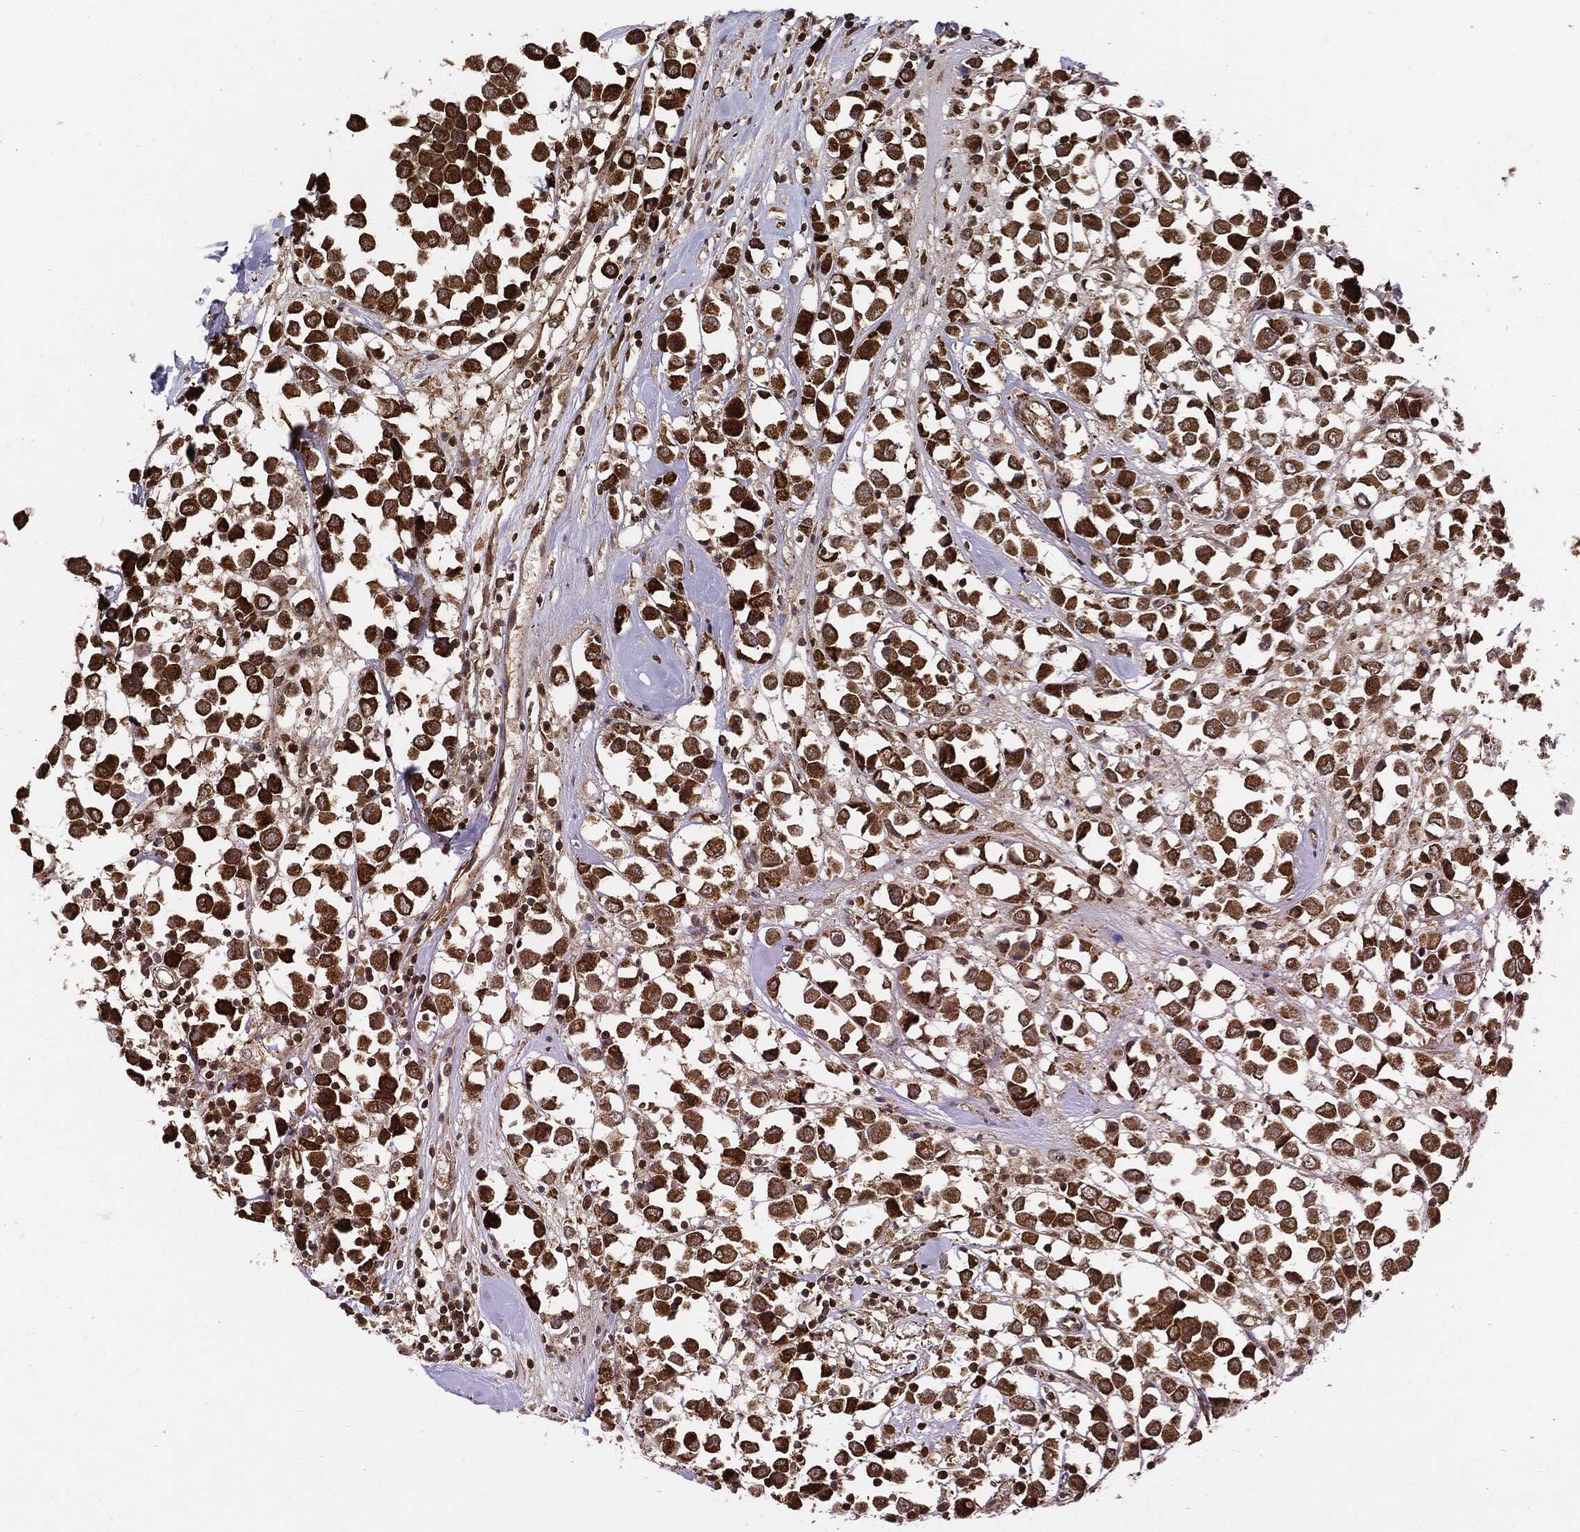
{"staining": {"intensity": "strong", "quantity": ">75%", "location": "cytoplasmic/membranous,nuclear"}, "tissue": "breast cancer", "cell_type": "Tumor cells", "image_type": "cancer", "snomed": [{"axis": "morphology", "description": "Duct carcinoma"}, {"axis": "topography", "description": "Breast"}], "caption": "Approximately >75% of tumor cells in human breast cancer (intraductal carcinoma) show strong cytoplasmic/membranous and nuclear protein staining as visualized by brown immunohistochemical staining.", "gene": "CUTA", "patient": {"sex": "female", "age": 61}}